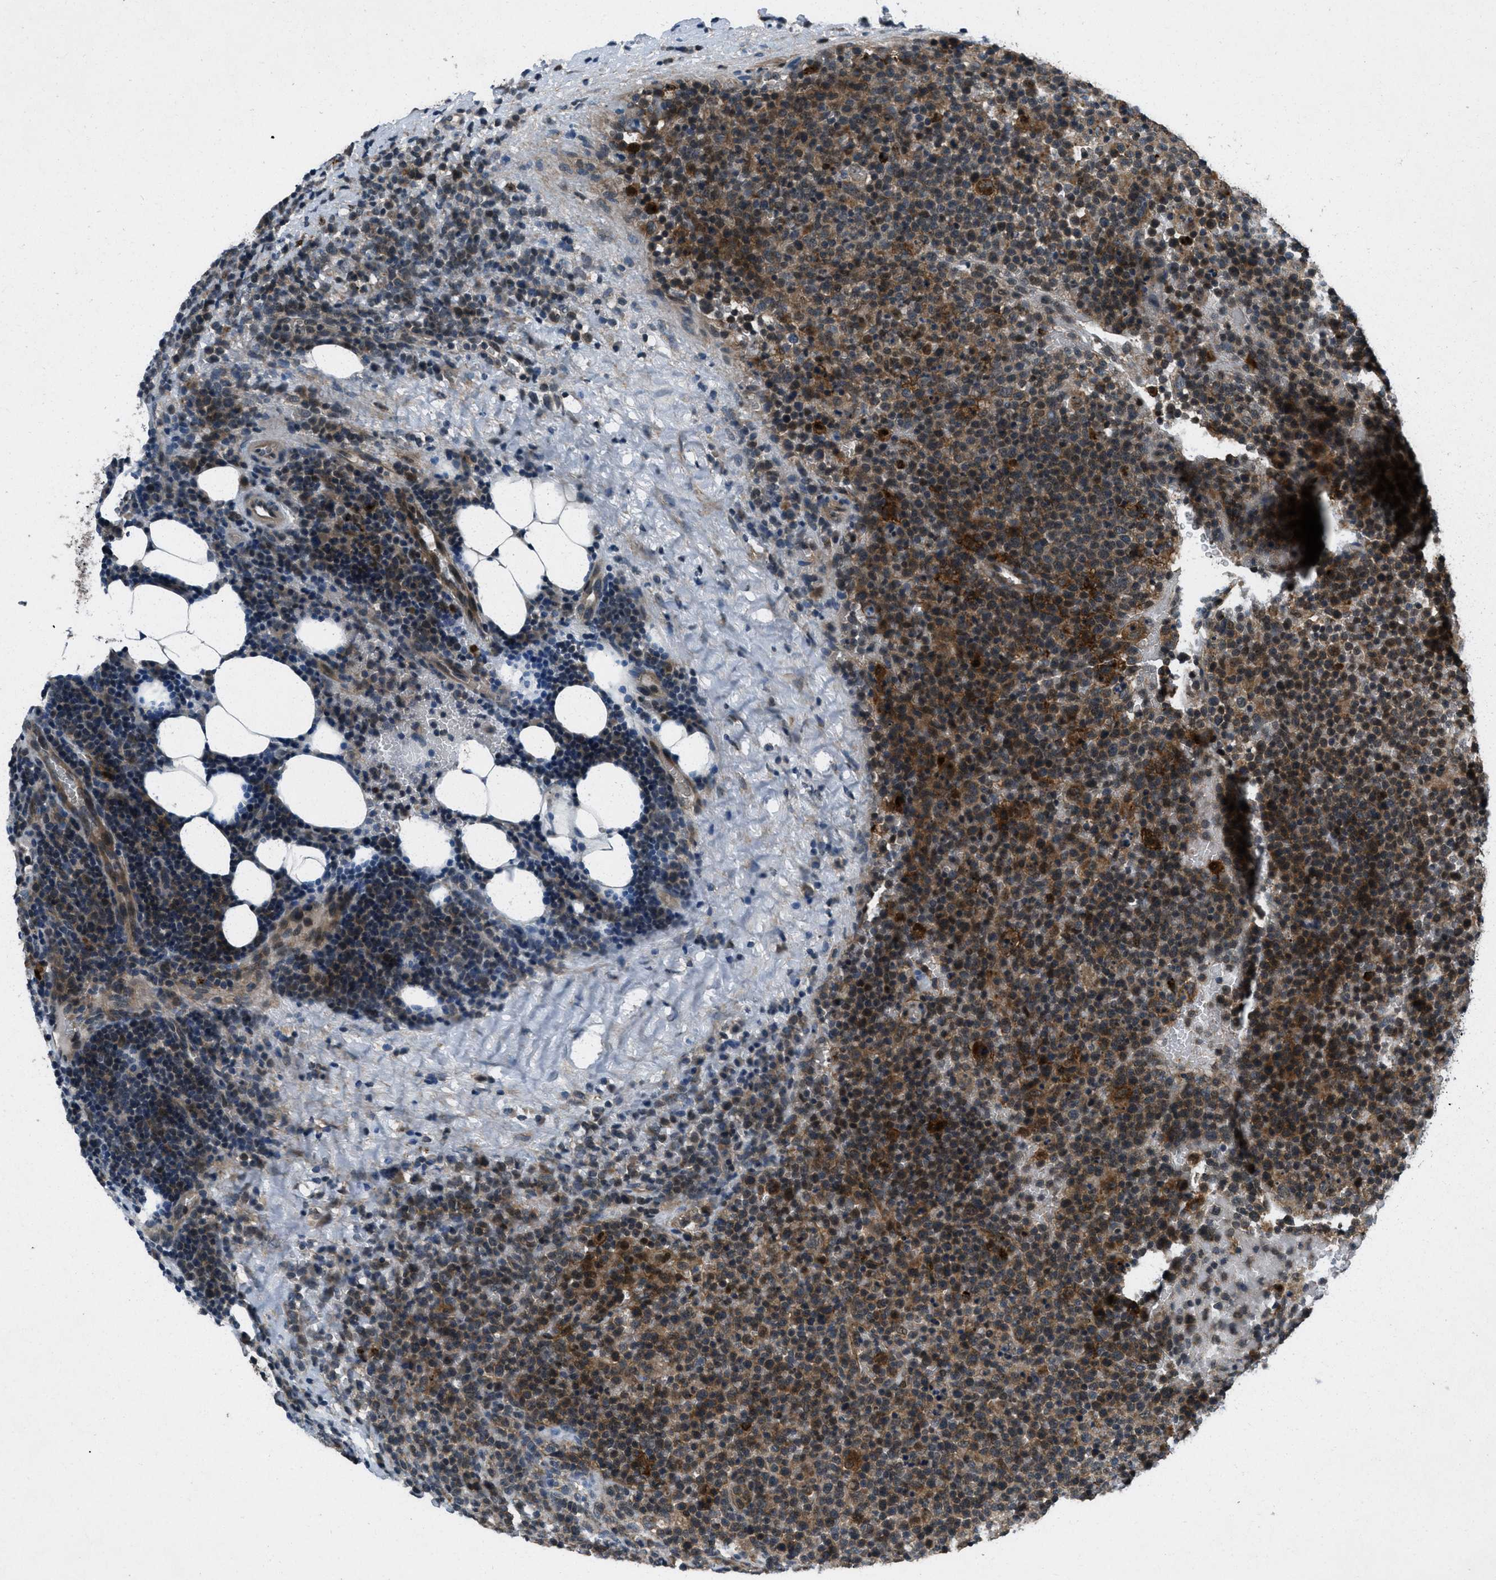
{"staining": {"intensity": "moderate", "quantity": ">75%", "location": "cytoplasmic/membranous"}, "tissue": "lymphoma", "cell_type": "Tumor cells", "image_type": "cancer", "snomed": [{"axis": "morphology", "description": "Malignant lymphoma, non-Hodgkin's type, High grade"}, {"axis": "topography", "description": "Lymph node"}], "caption": "A photomicrograph of human high-grade malignant lymphoma, non-Hodgkin's type stained for a protein demonstrates moderate cytoplasmic/membranous brown staining in tumor cells.", "gene": "EPSTI1", "patient": {"sex": "male", "age": 61}}